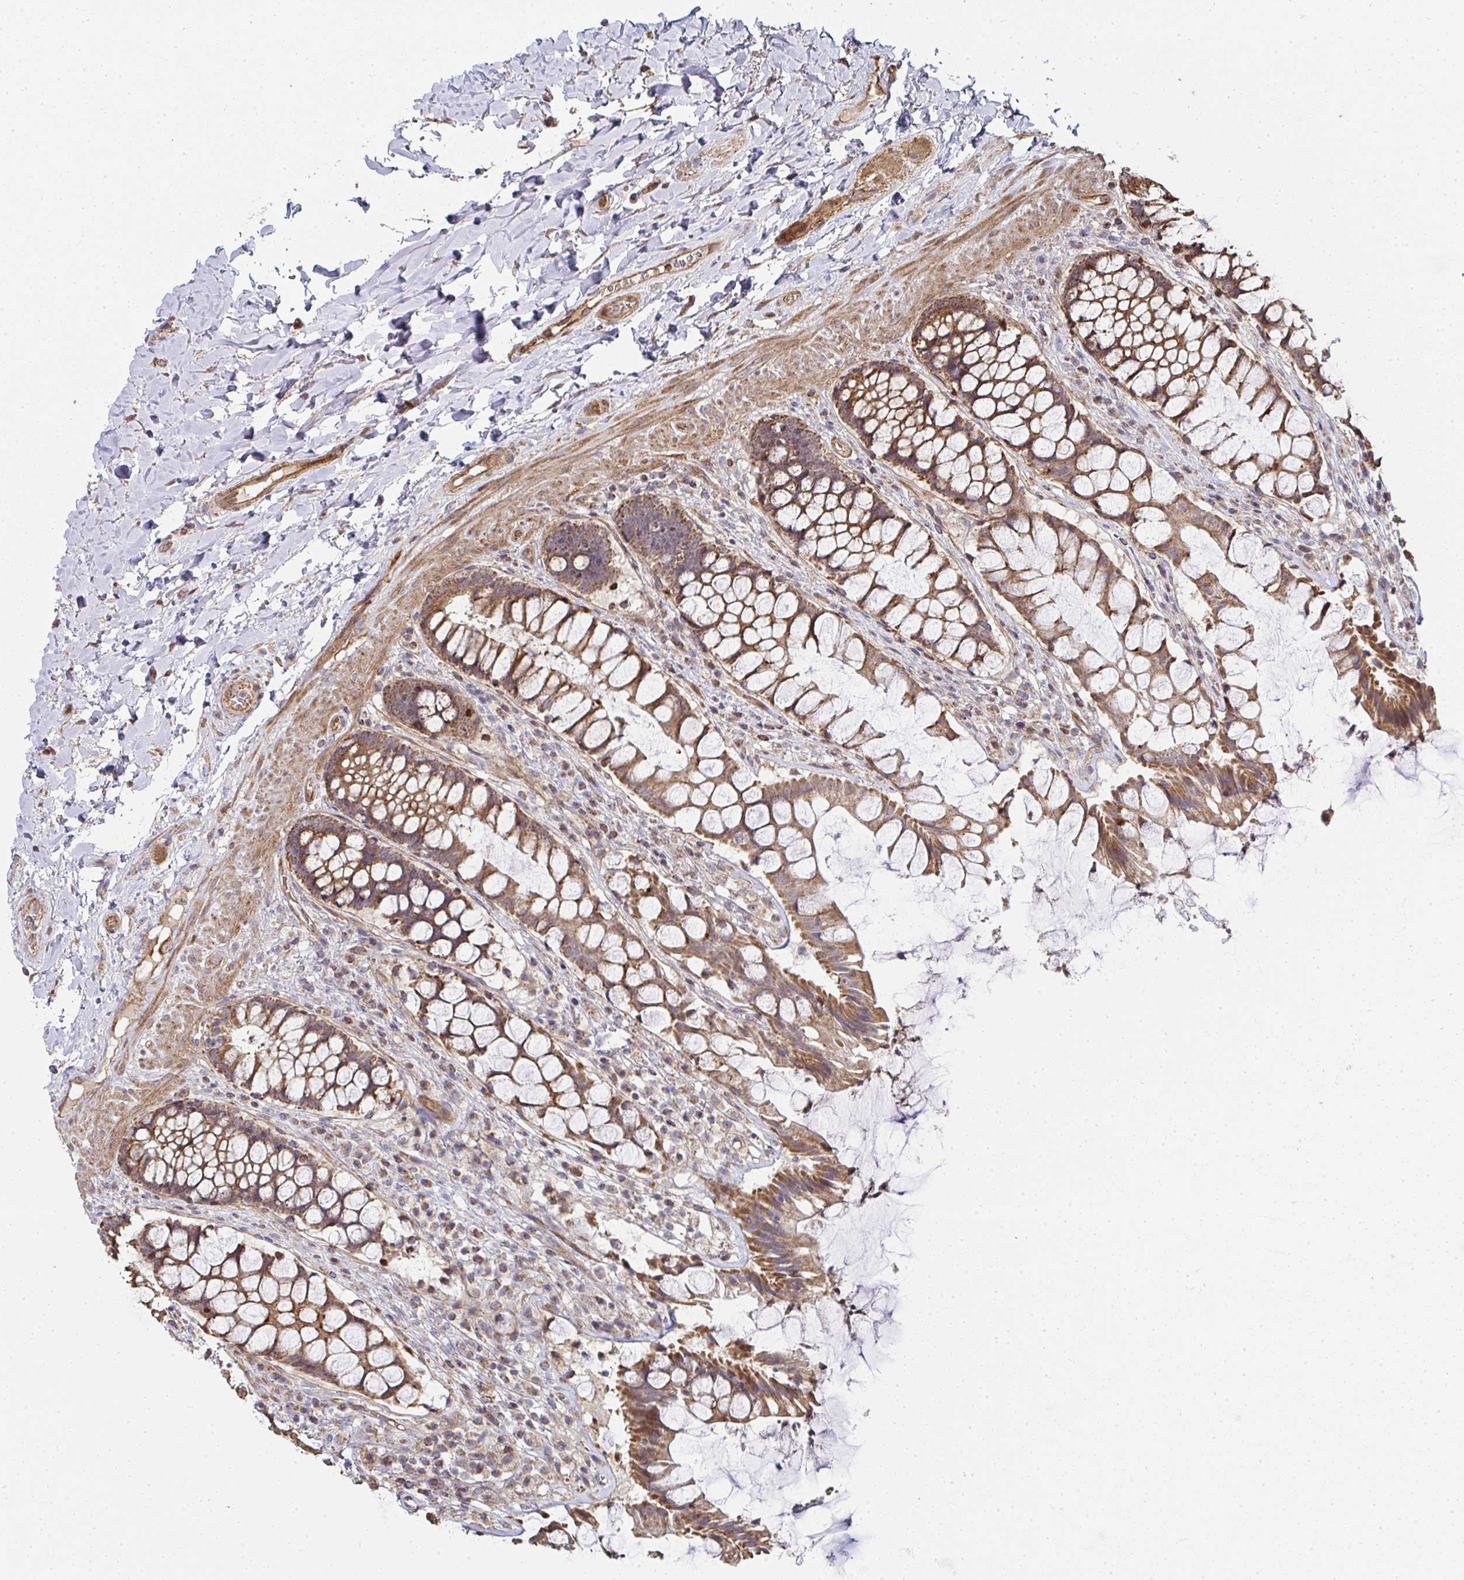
{"staining": {"intensity": "moderate", "quantity": ">75%", "location": "cytoplasmic/membranous"}, "tissue": "rectum", "cell_type": "Glandular cells", "image_type": "normal", "snomed": [{"axis": "morphology", "description": "Normal tissue, NOS"}, {"axis": "topography", "description": "Rectum"}], "caption": "IHC of unremarkable rectum displays medium levels of moderate cytoplasmic/membranous staining in approximately >75% of glandular cells. The staining was performed using DAB (3,3'-diaminobenzidine), with brown indicating positive protein expression. Nuclei are stained blue with hematoxylin.", "gene": "AGTPBP1", "patient": {"sex": "female", "age": 58}}